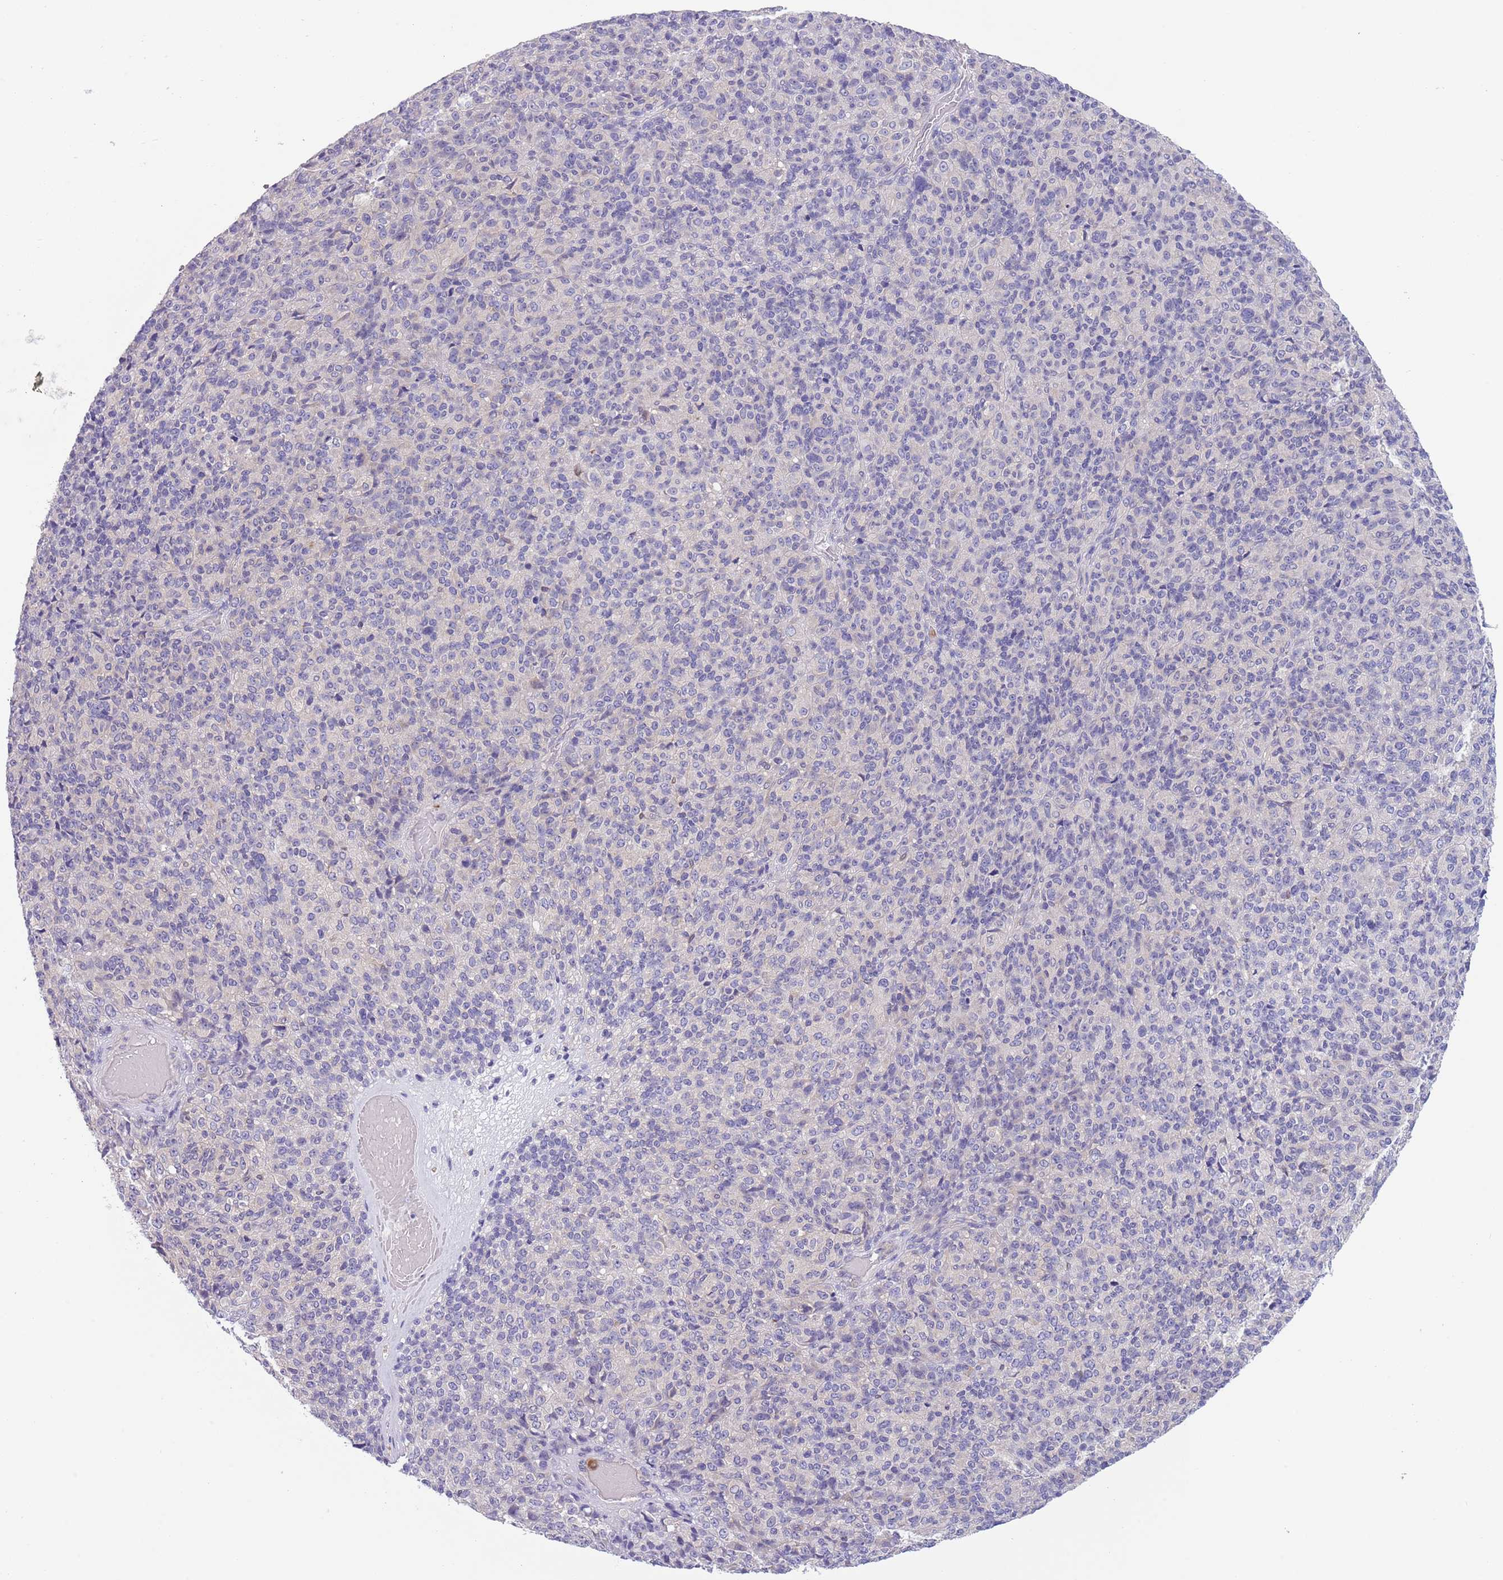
{"staining": {"intensity": "negative", "quantity": "none", "location": "none"}, "tissue": "melanoma", "cell_type": "Tumor cells", "image_type": "cancer", "snomed": [{"axis": "morphology", "description": "Malignant melanoma, Metastatic site"}, {"axis": "topography", "description": "Brain"}], "caption": "Tumor cells are negative for brown protein staining in melanoma.", "gene": "ZFP2", "patient": {"sex": "female", "age": 56}}